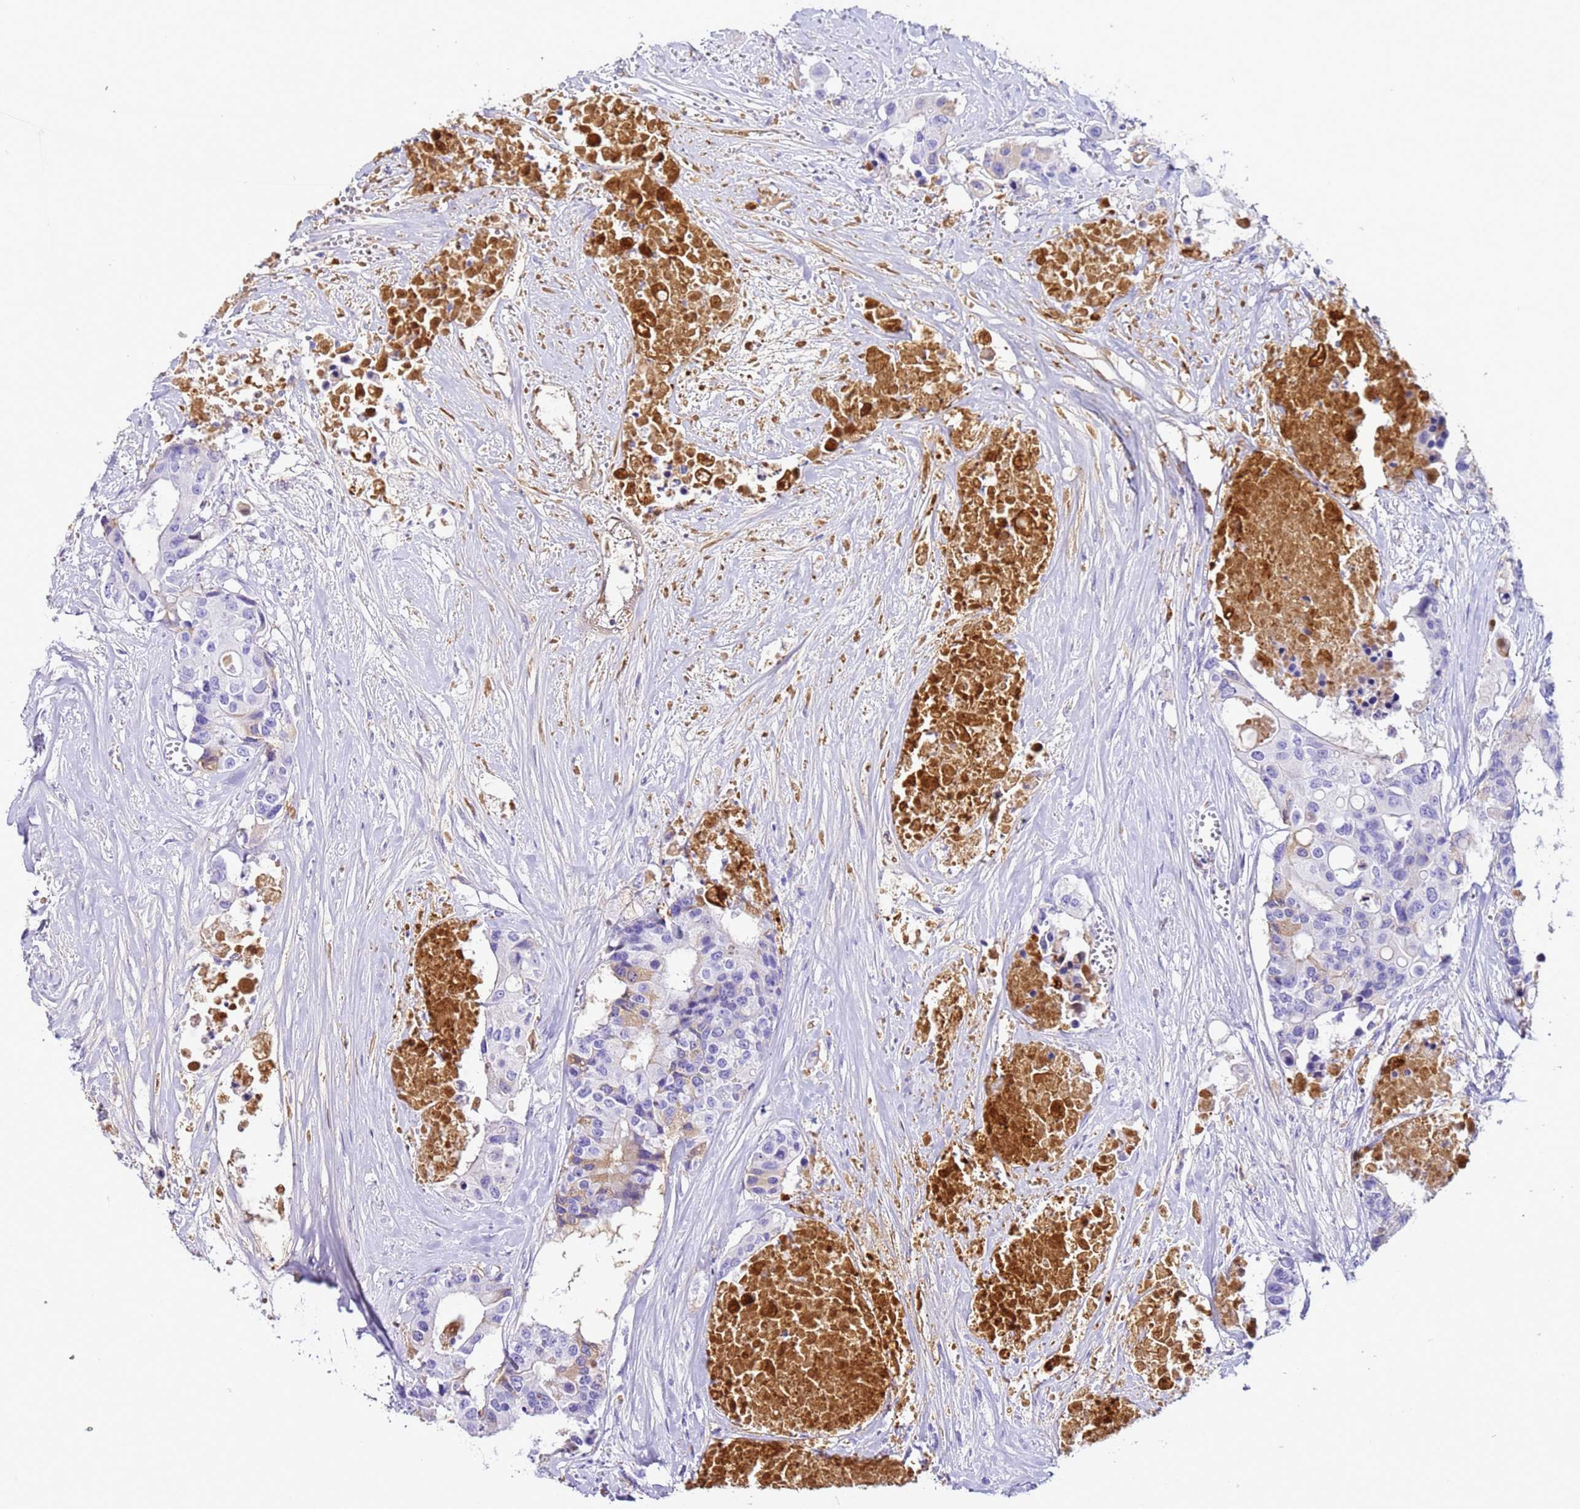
{"staining": {"intensity": "negative", "quantity": "none", "location": "none"}, "tissue": "colorectal cancer", "cell_type": "Tumor cells", "image_type": "cancer", "snomed": [{"axis": "morphology", "description": "Adenocarcinoma, NOS"}, {"axis": "topography", "description": "Colon"}], "caption": "Tumor cells show no significant protein positivity in adenocarcinoma (colorectal). (DAB (3,3'-diaminobenzidine) immunohistochemistry (IHC), high magnification).", "gene": "CFHR2", "patient": {"sex": "male", "age": 77}}